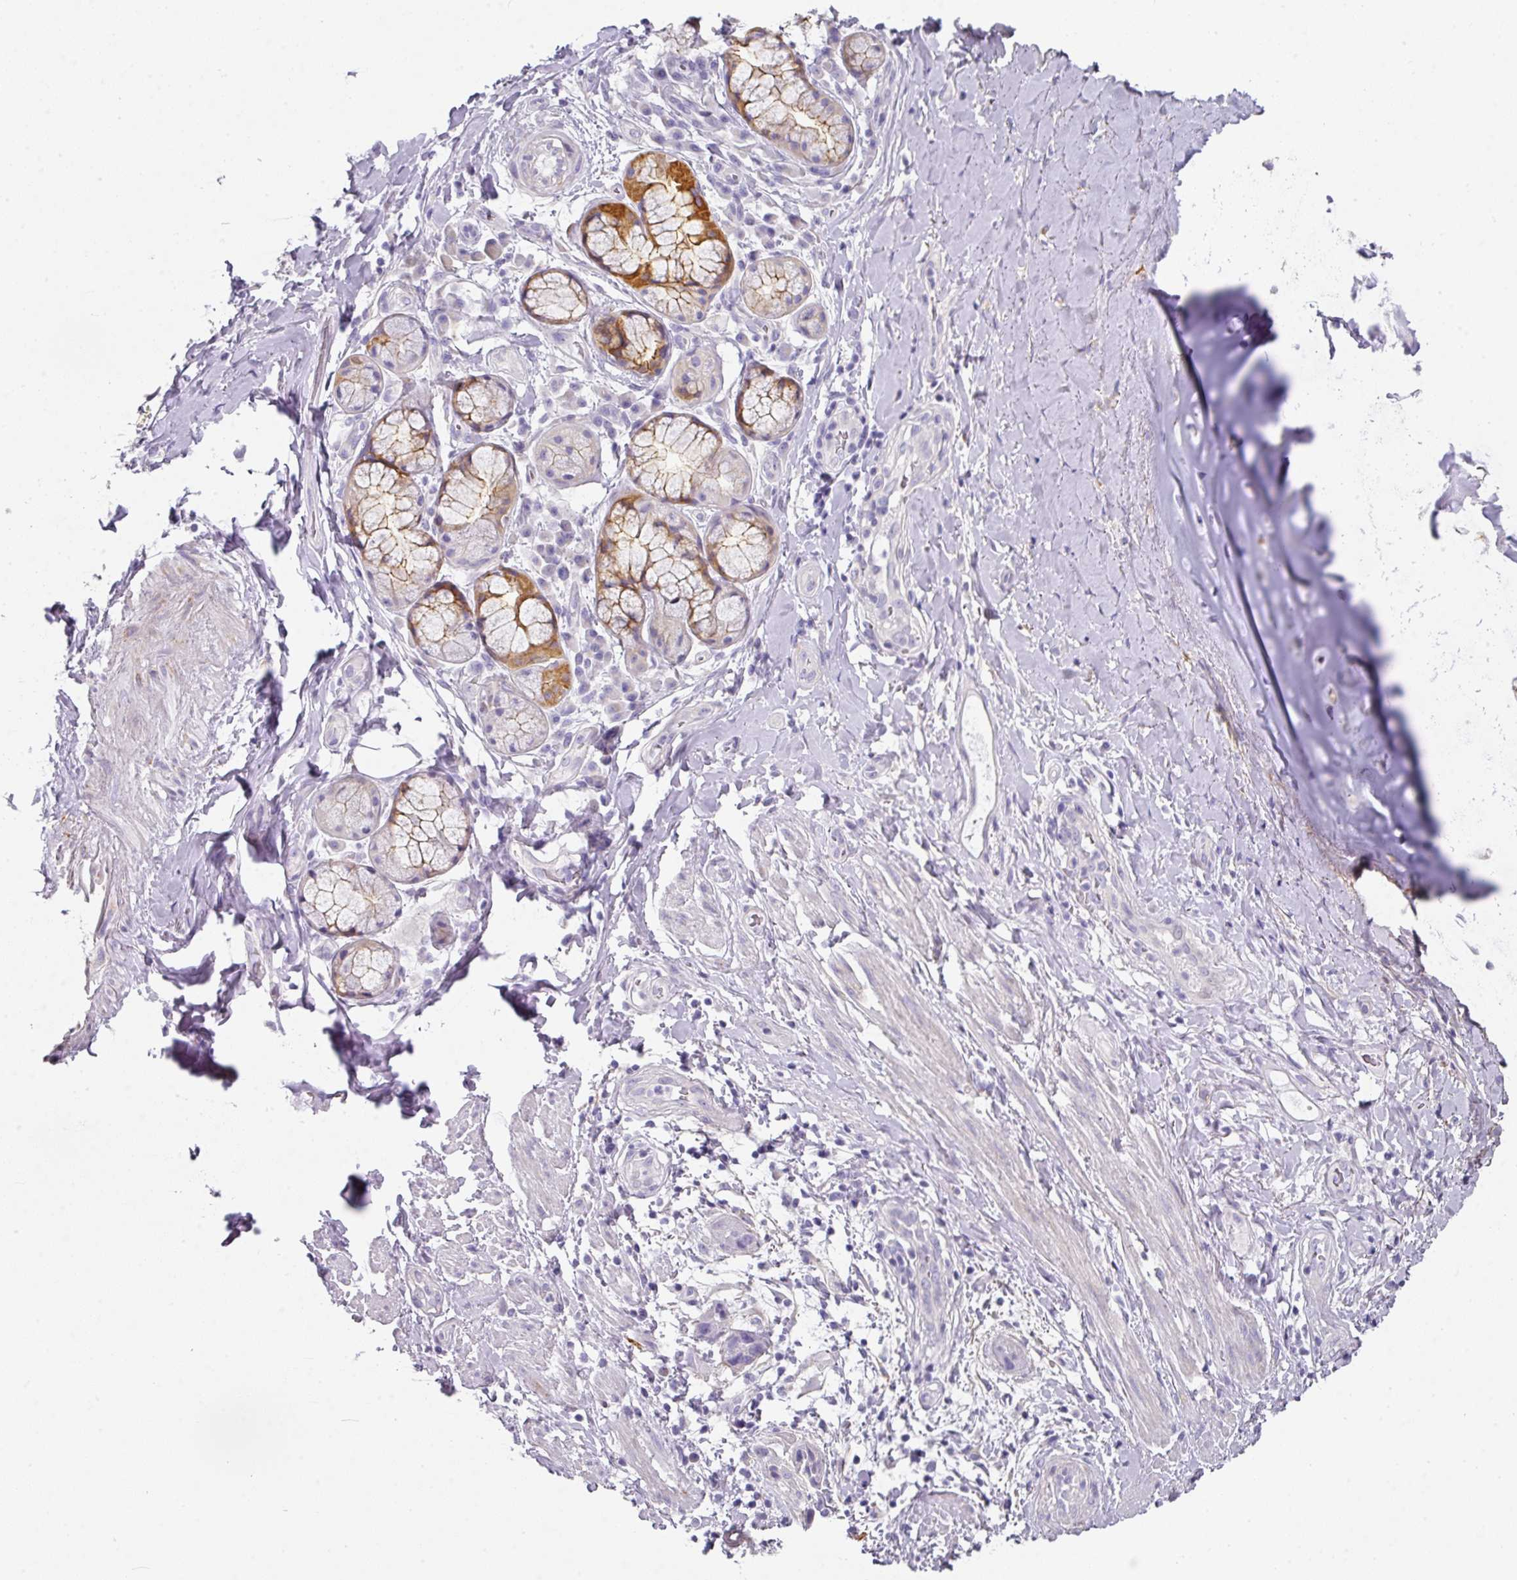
{"staining": {"intensity": "negative", "quantity": "none", "location": "none"}, "tissue": "soft tissue", "cell_type": "Chondrocytes", "image_type": "normal", "snomed": [{"axis": "morphology", "description": "Normal tissue, NOS"}, {"axis": "morphology", "description": "Squamous cell carcinoma, NOS"}, {"axis": "topography", "description": "Bronchus"}, {"axis": "topography", "description": "Lung"}], "caption": "High magnification brightfield microscopy of normal soft tissue stained with DAB (3,3'-diaminobenzidine) (brown) and counterstained with hematoxylin (blue): chondrocytes show no significant positivity.", "gene": "ANKRD29", "patient": {"sex": "female", "age": 70}}